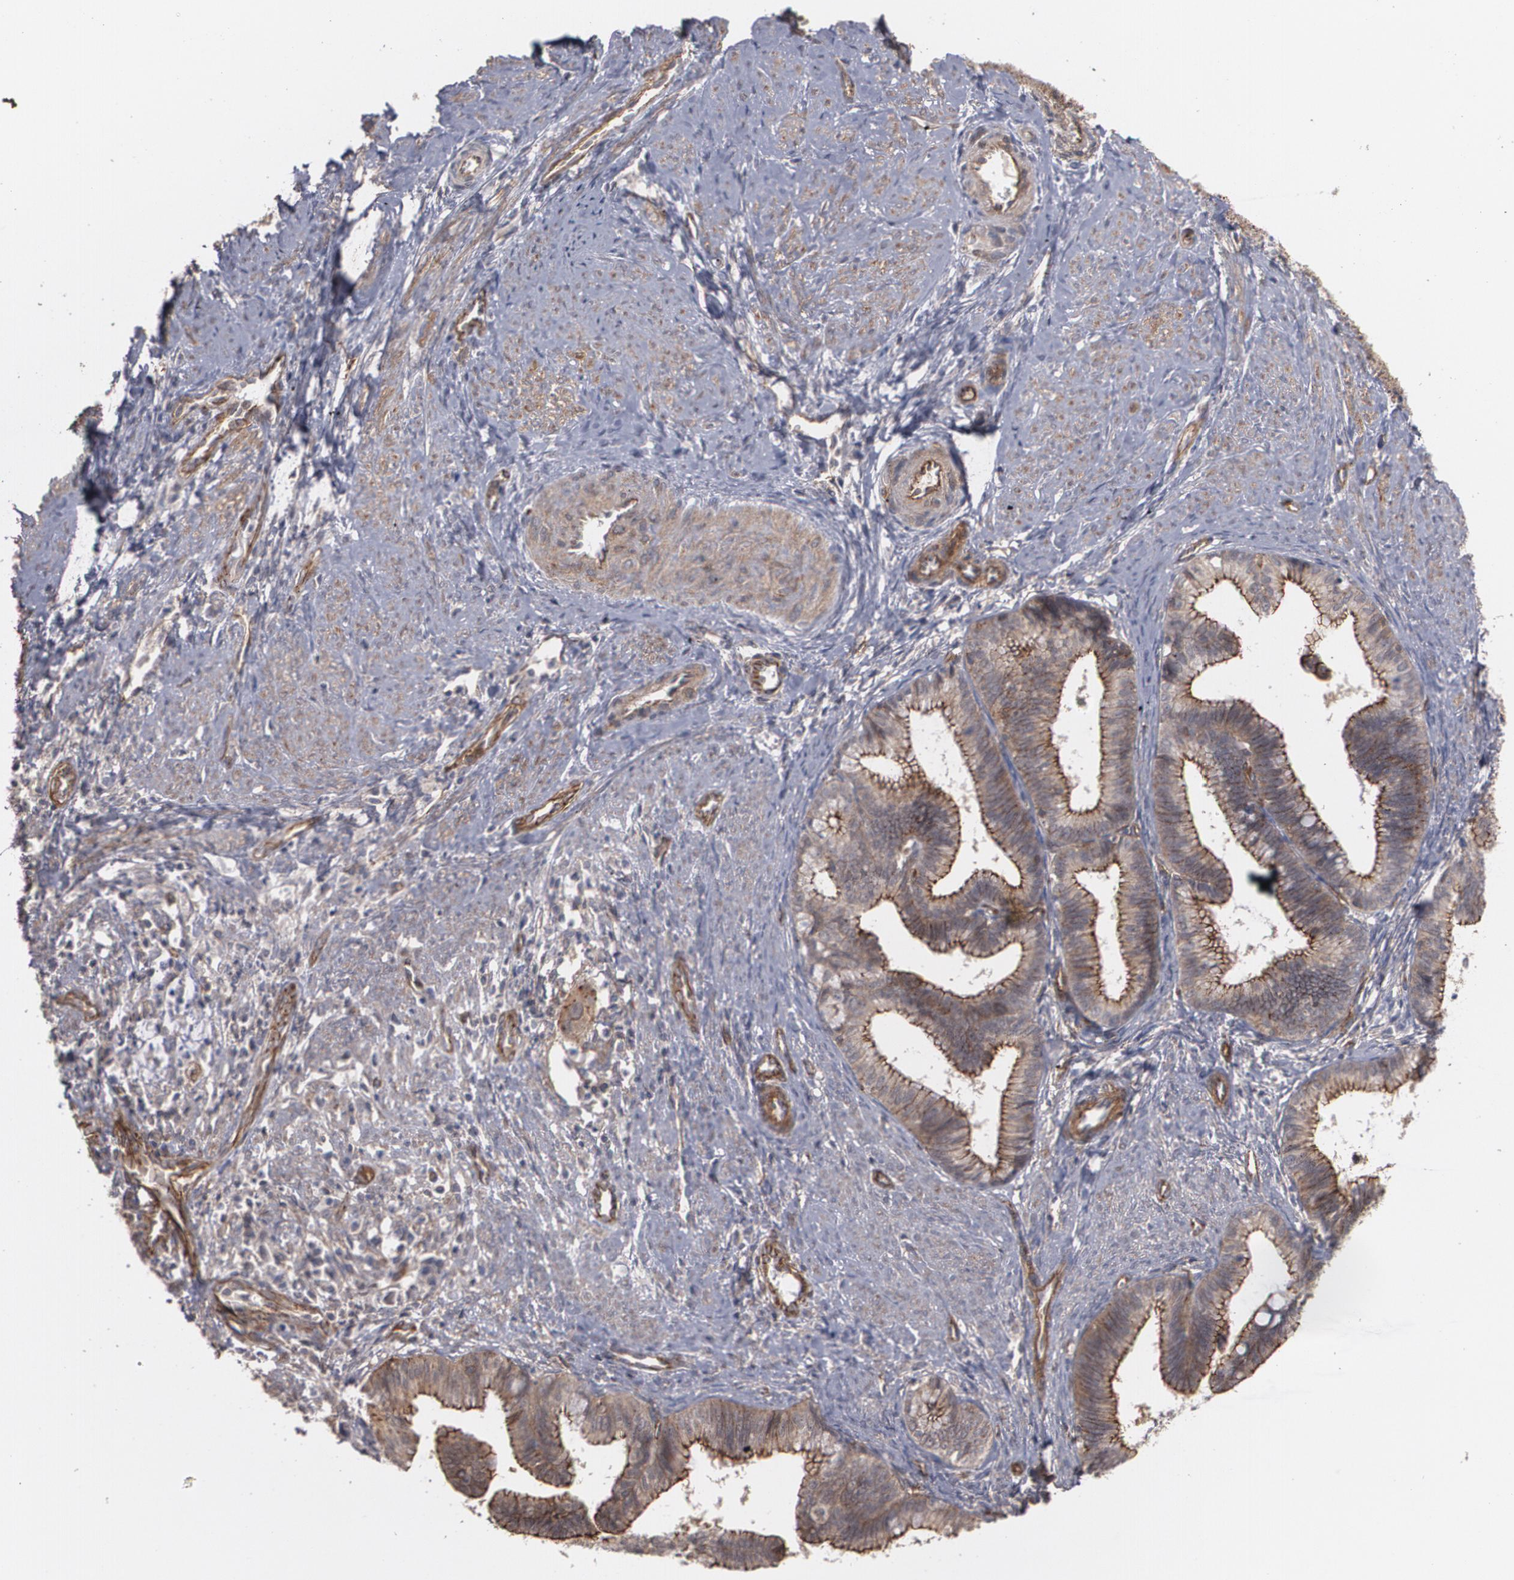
{"staining": {"intensity": "moderate", "quantity": ">75%", "location": "cytoplasmic/membranous"}, "tissue": "cervical cancer", "cell_type": "Tumor cells", "image_type": "cancer", "snomed": [{"axis": "morphology", "description": "Adenocarcinoma, NOS"}, {"axis": "topography", "description": "Cervix"}], "caption": "Protein expression analysis of human cervical adenocarcinoma reveals moderate cytoplasmic/membranous staining in about >75% of tumor cells. (Stains: DAB in brown, nuclei in blue, Microscopy: brightfield microscopy at high magnification).", "gene": "TJP1", "patient": {"sex": "female", "age": 36}}